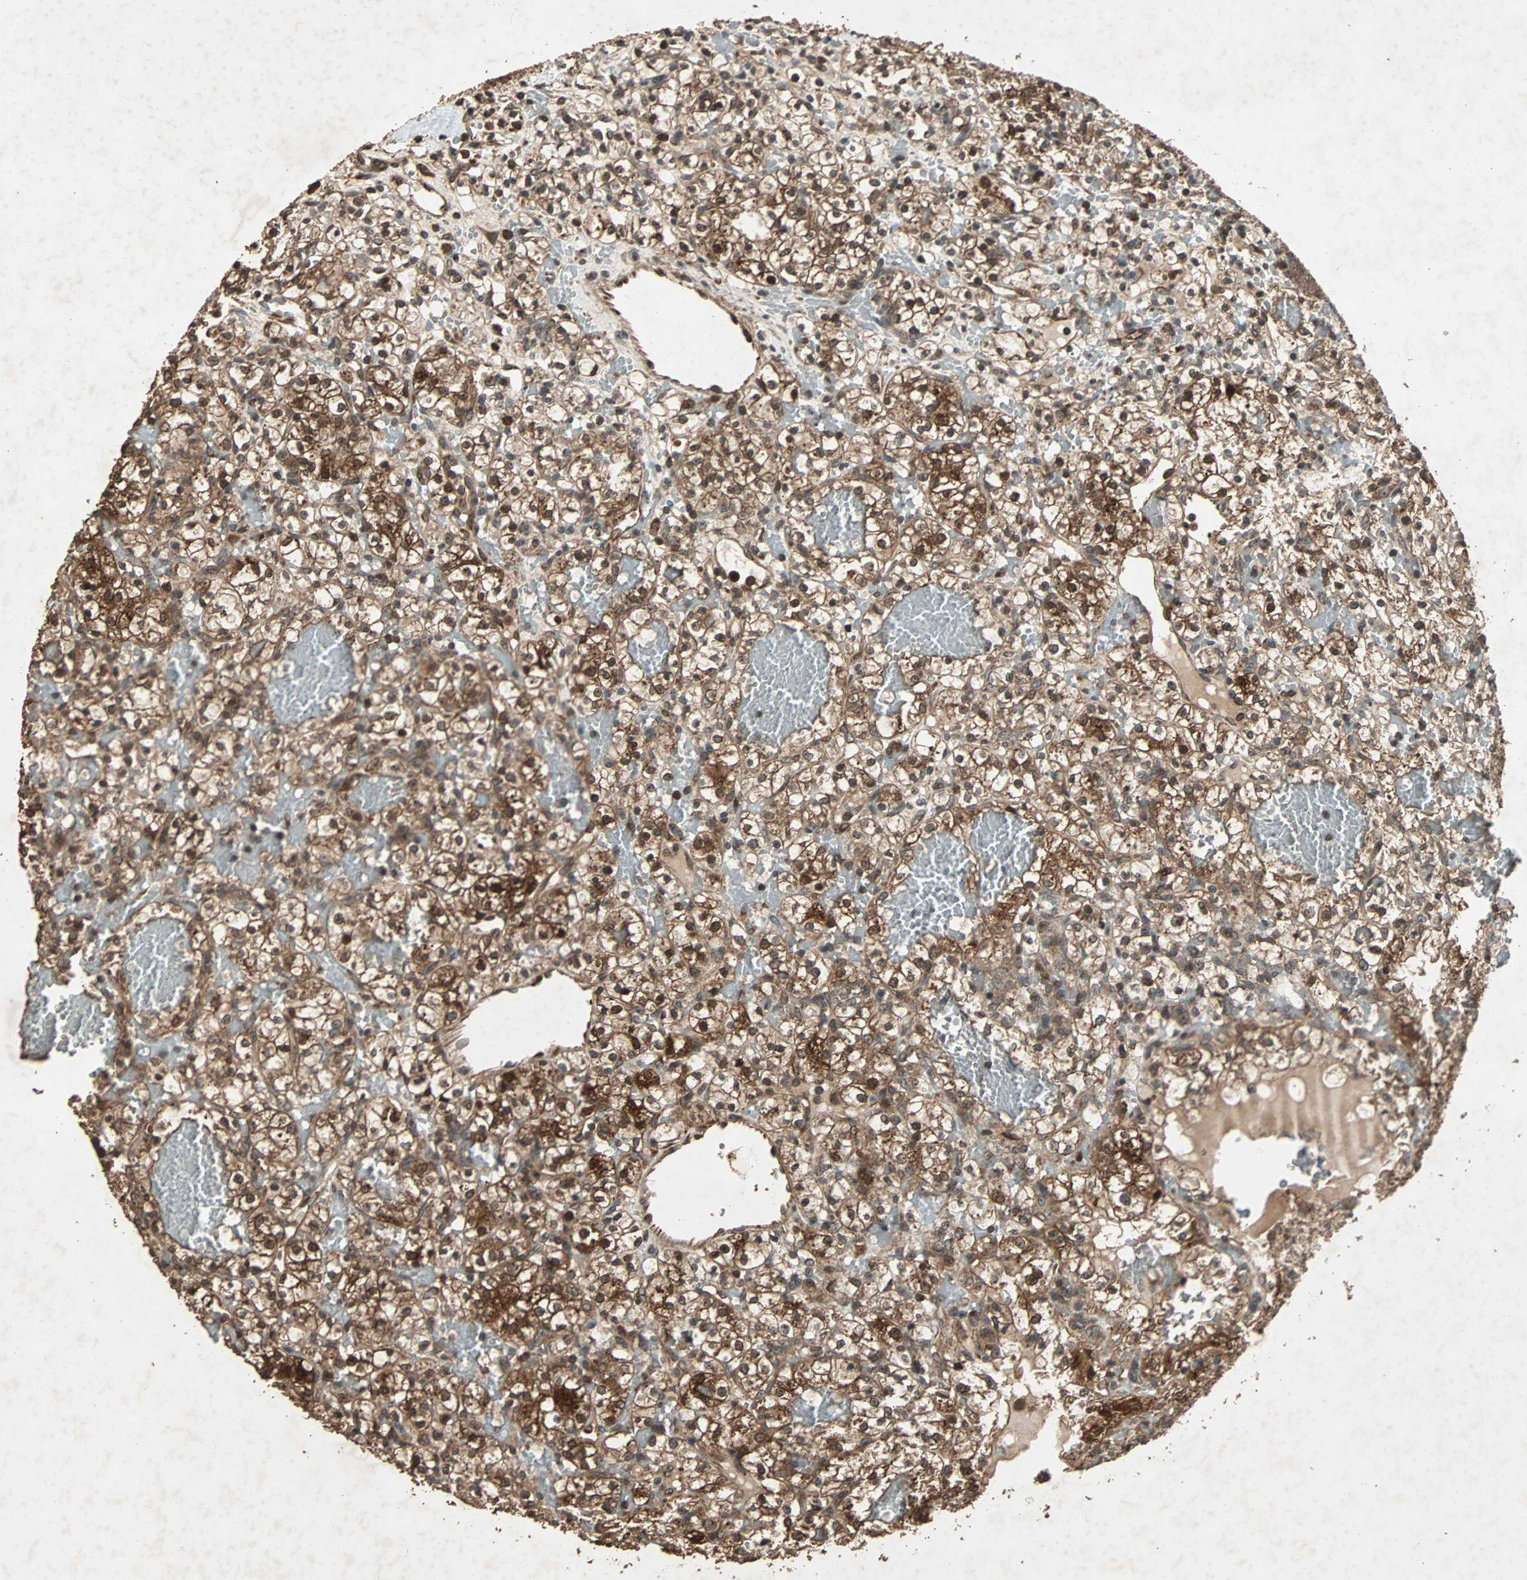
{"staining": {"intensity": "strong", "quantity": ">75%", "location": "cytoplasmic/membranous"}, "tissue": "renal cancer", "cell_type": "Tumor cells", "image_type": "cancer", "snomed": [{"axis": "morphology", "description": "Adenocarcinoma, NOS"}, {"axis": "topography", "description": "Kidney"}], "caption": "Tumor cells exhibit high levels of strong cytoplasmic/membranous staining in approximately >75% of cells in renal adenocarcinoma.", "gene": "LAMTOR5", "patient": {"sex": "female", "age": 60}}